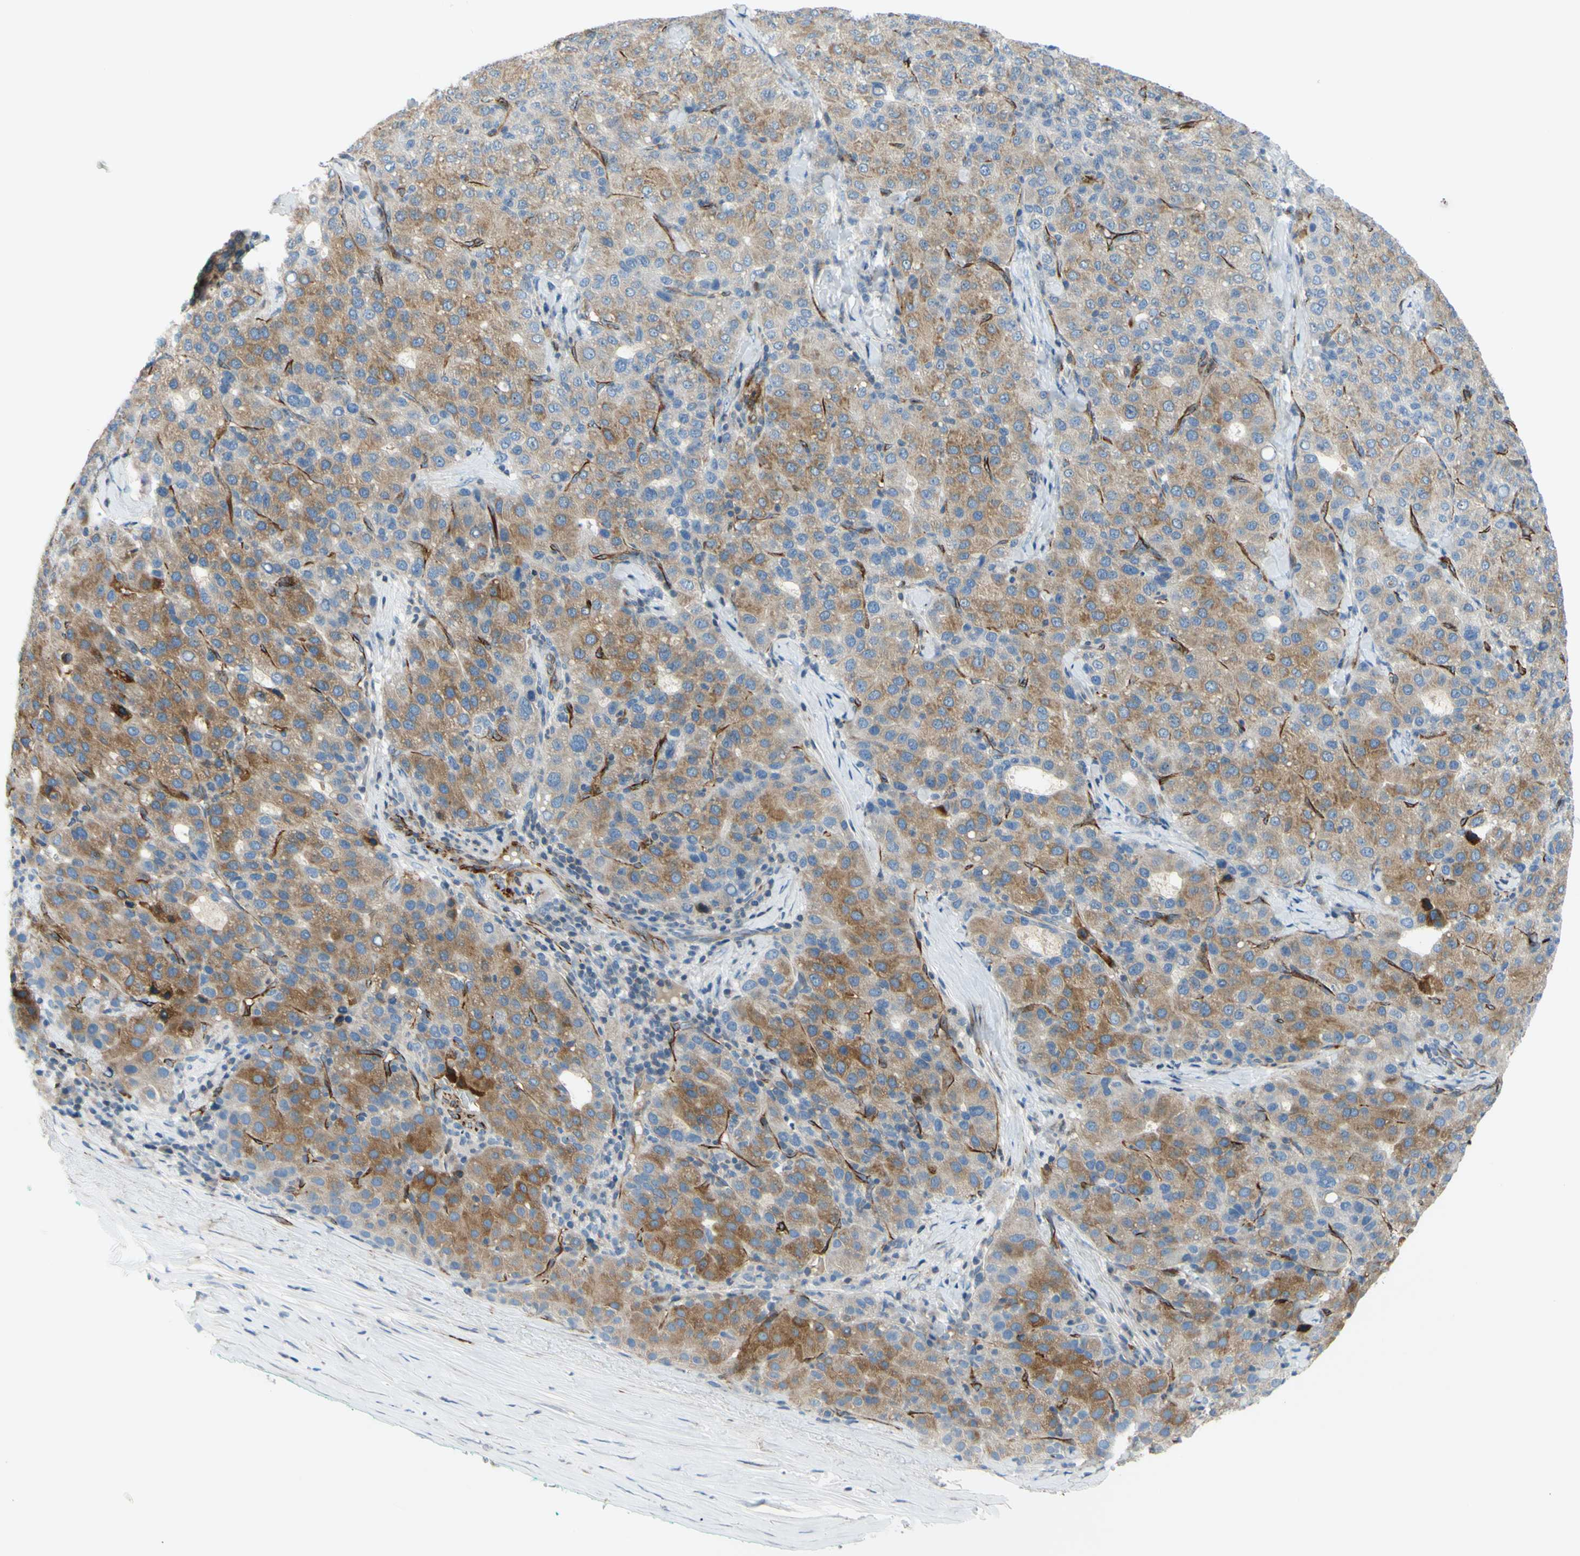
{"staining": {"intensity": "moderate", "quantity": ">75%", "location": "cytoplasmic/membranous"}, "tissue": "liver cancer", "cell_type": "Tumor cells", "image_type": "cancer", "snomed": [{"axis": "morphology", "description": "Carcinoma, Hepatocellular, NOS"}, {"axis": "topography", "description": "Liver"}], "caption": "A photomicrograph showing moderate cytoplasmic/membranous positivity in approximately >75% of tumor cells in liver hepatocellular carcinoma, as visualized by brown immunohistochemical staining.", "gene": "PRRG2", "patient": {"sex": "male", "age": 65}}